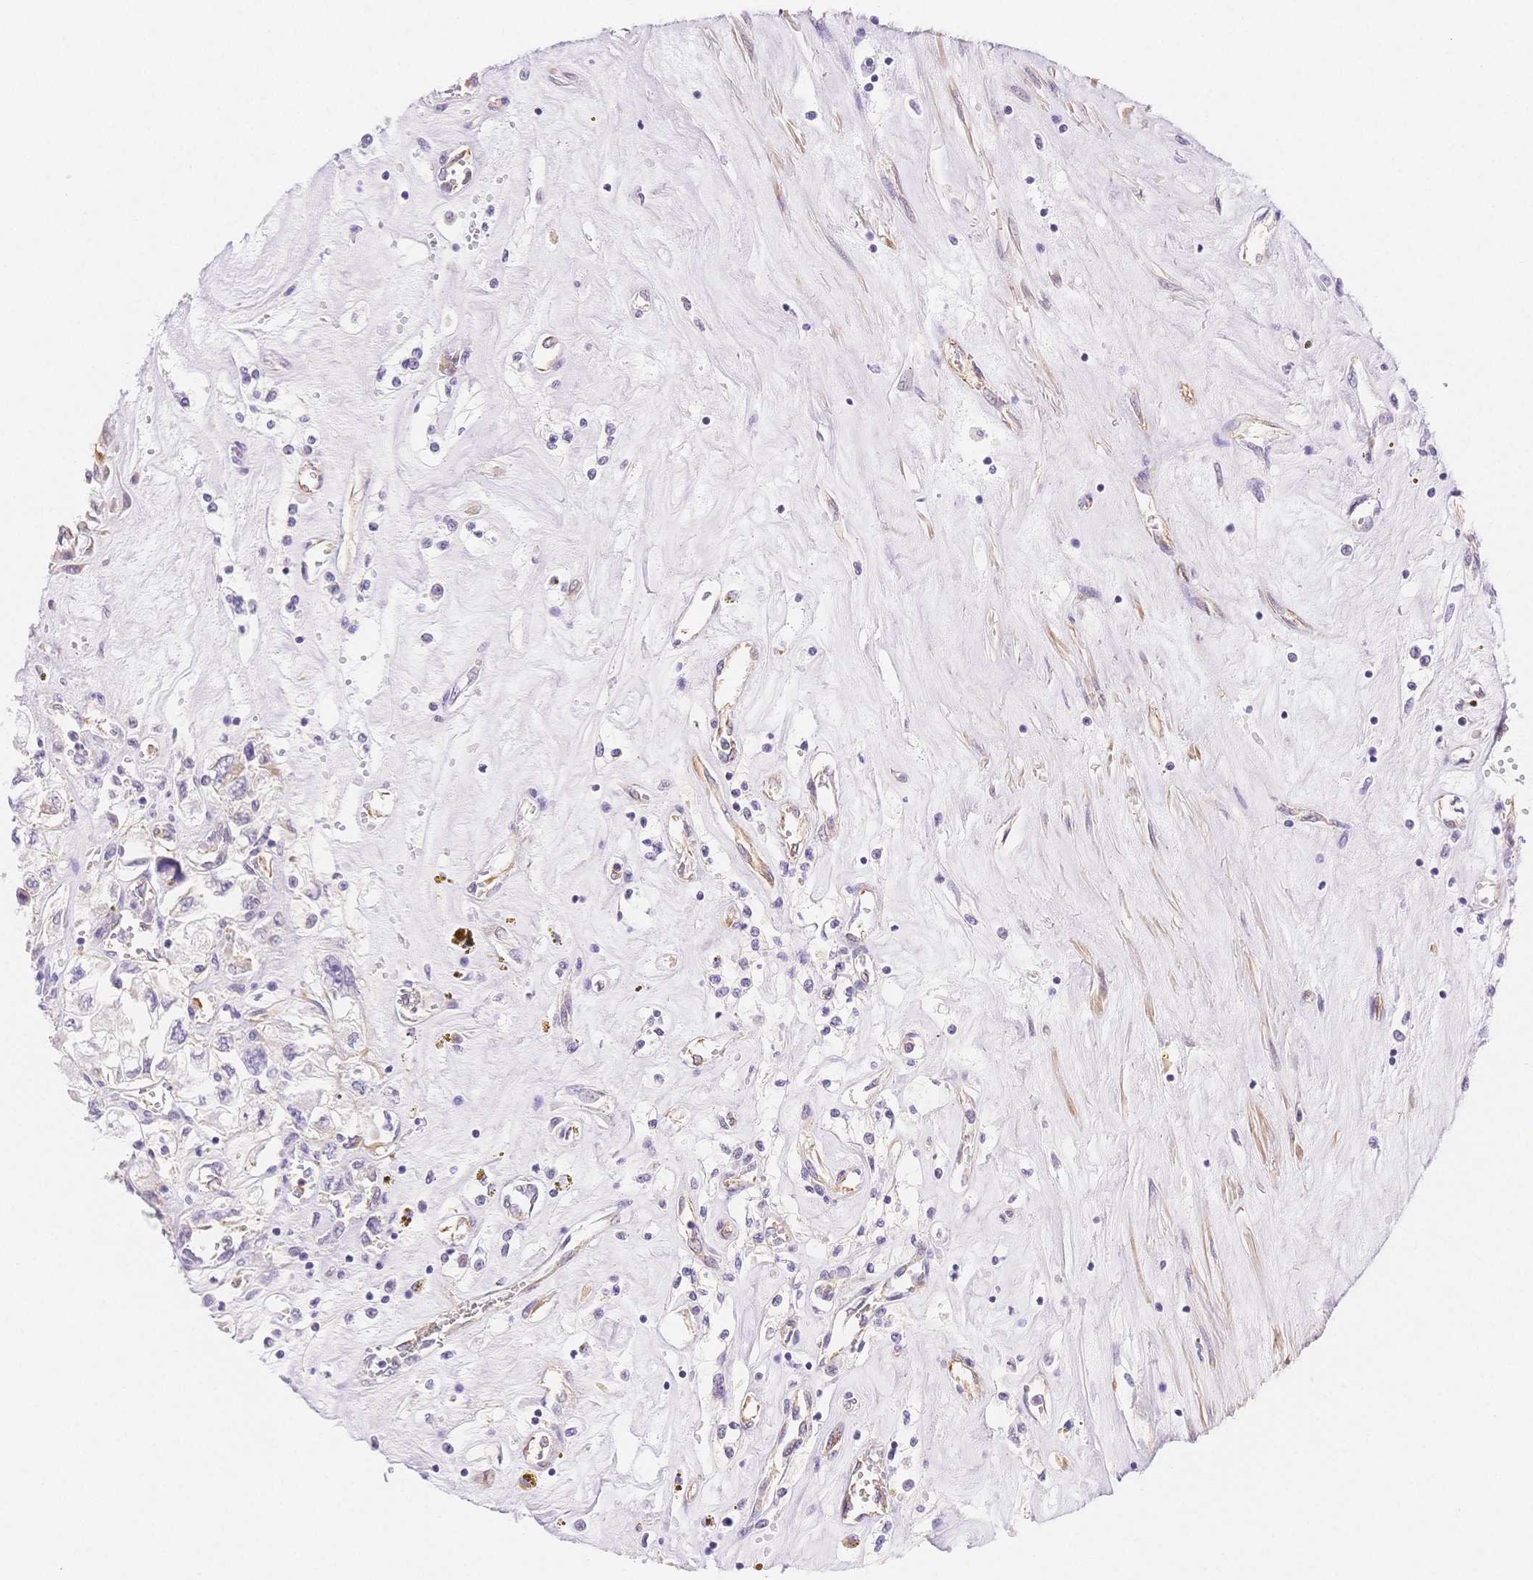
{"staining": {"intensity": "negative", "quantity": "none", "location": "none"}, "tissue": "renal cancer", "cell_type": "Tumor cells", "image_type": "cancer", "snomed": [{"axis": "morphology", "description": "Adenocarcinoma, NOS"}, {"axis": "topography", "description": "Kidney"}], "caption": "High magnification brightfield microscopy of renal adenocarcinoma stained with DAB (3,3'-diaminobenzidine) (brown) and counterstained with hematoxylin (blue): tumor cells show no significant staining.", "gene": "CSN1S1", "patient": {"sex": "female", "age": 59}}